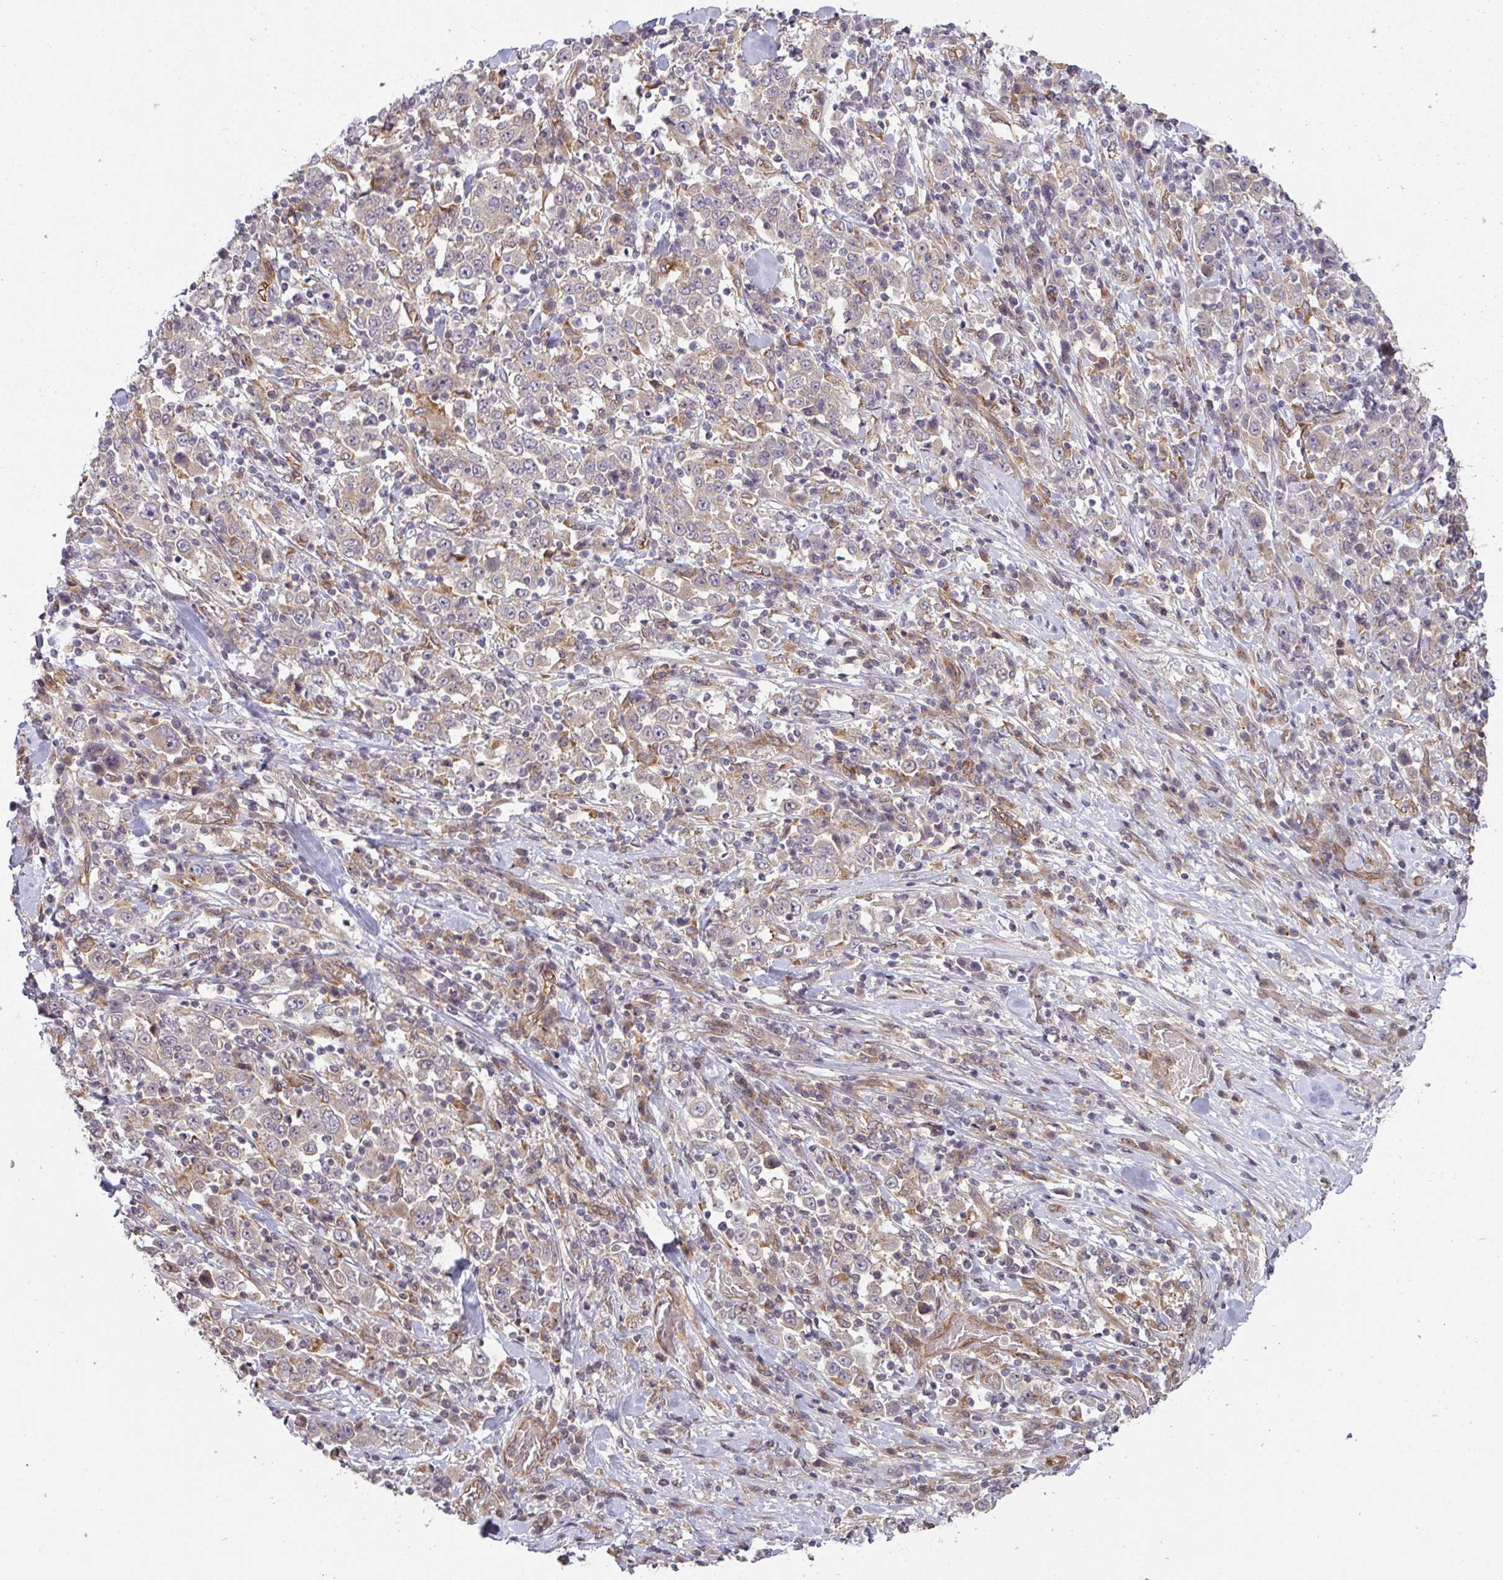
{"staining": {"intensity": "weak", "quantity": "<25%", "location": "cytoplasmic/membranous"}, "tissue": "stomach cancer", "cell_type": "Tumor cells", "image_type": "cancer", "snomed": [{"axis": "morphology", "description": "Normal tissue, NOS"}, {"axis": "morphology", "description": "Adenocarcinoma, NOS"}, {"axis": "topography", "description": "Stomach, upper"}, {"axis": "topography", "description": "Stomach"}], "caption": "Immunohistochemical staining of human stomach cancer (adenocarcinoma) displays no significant expression in tumor cells.", "gene": "CYFIP2", "patient": {"sex": "male", "age": 59}}